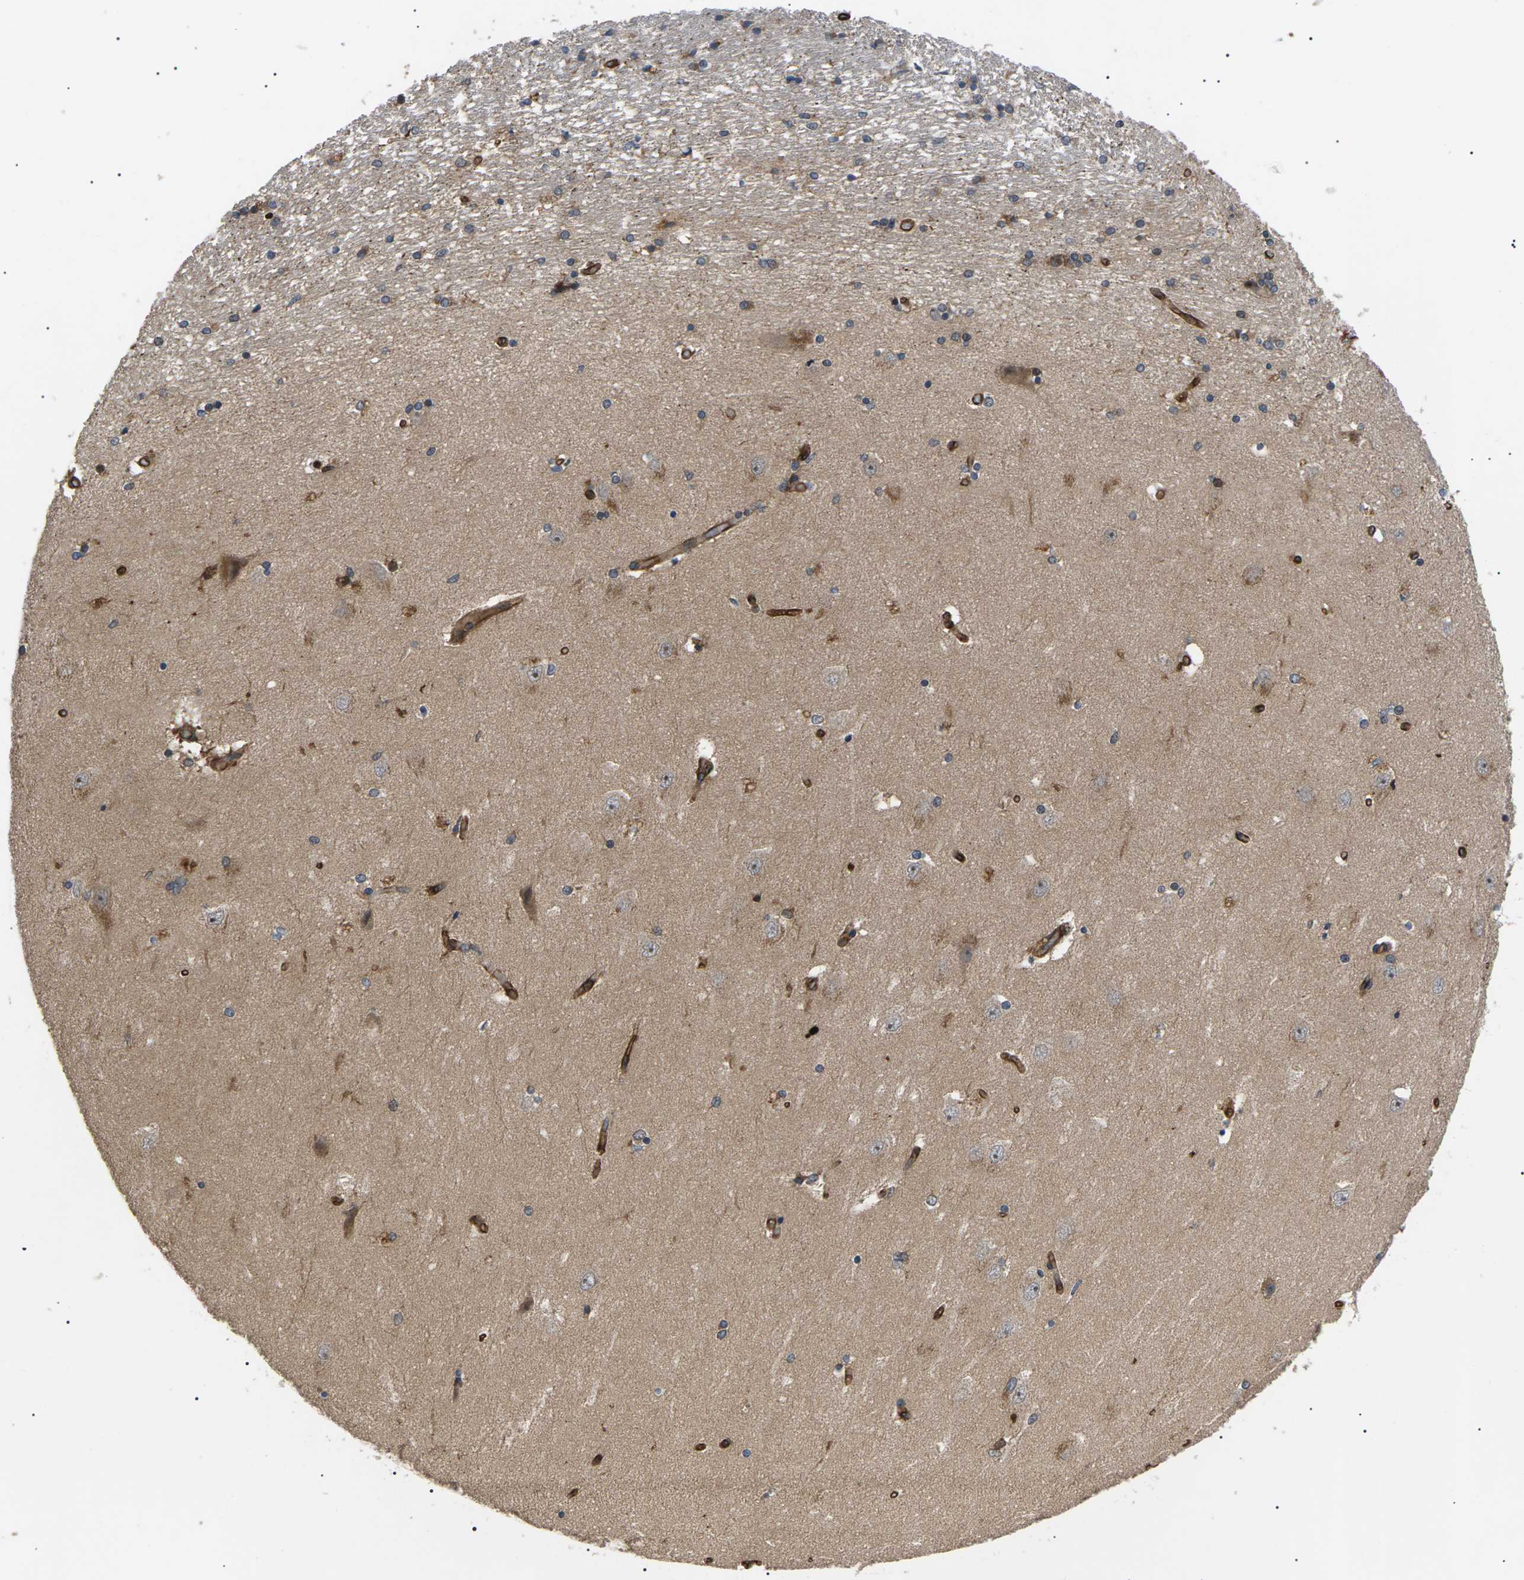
{"staining": {"intensity": "moderate", "quantity": "<25%", "location": "cytoplasmic/membranous"}, "tissue": "hippocampus", "cell_type": "Glial cells", "image_type": "normal", "snomed": [{"axis": "morphology", "description": "Normal tissue, NOS"}, {"axis": "topography", "description": "Hippocampus"}], "caption": "Normal hippocampus reveals moderate cytoplasmic/membranous expression in about <25% of glial cells.", "gene": "TMTC4", "patient": {"sex": "female", "age": 54}}